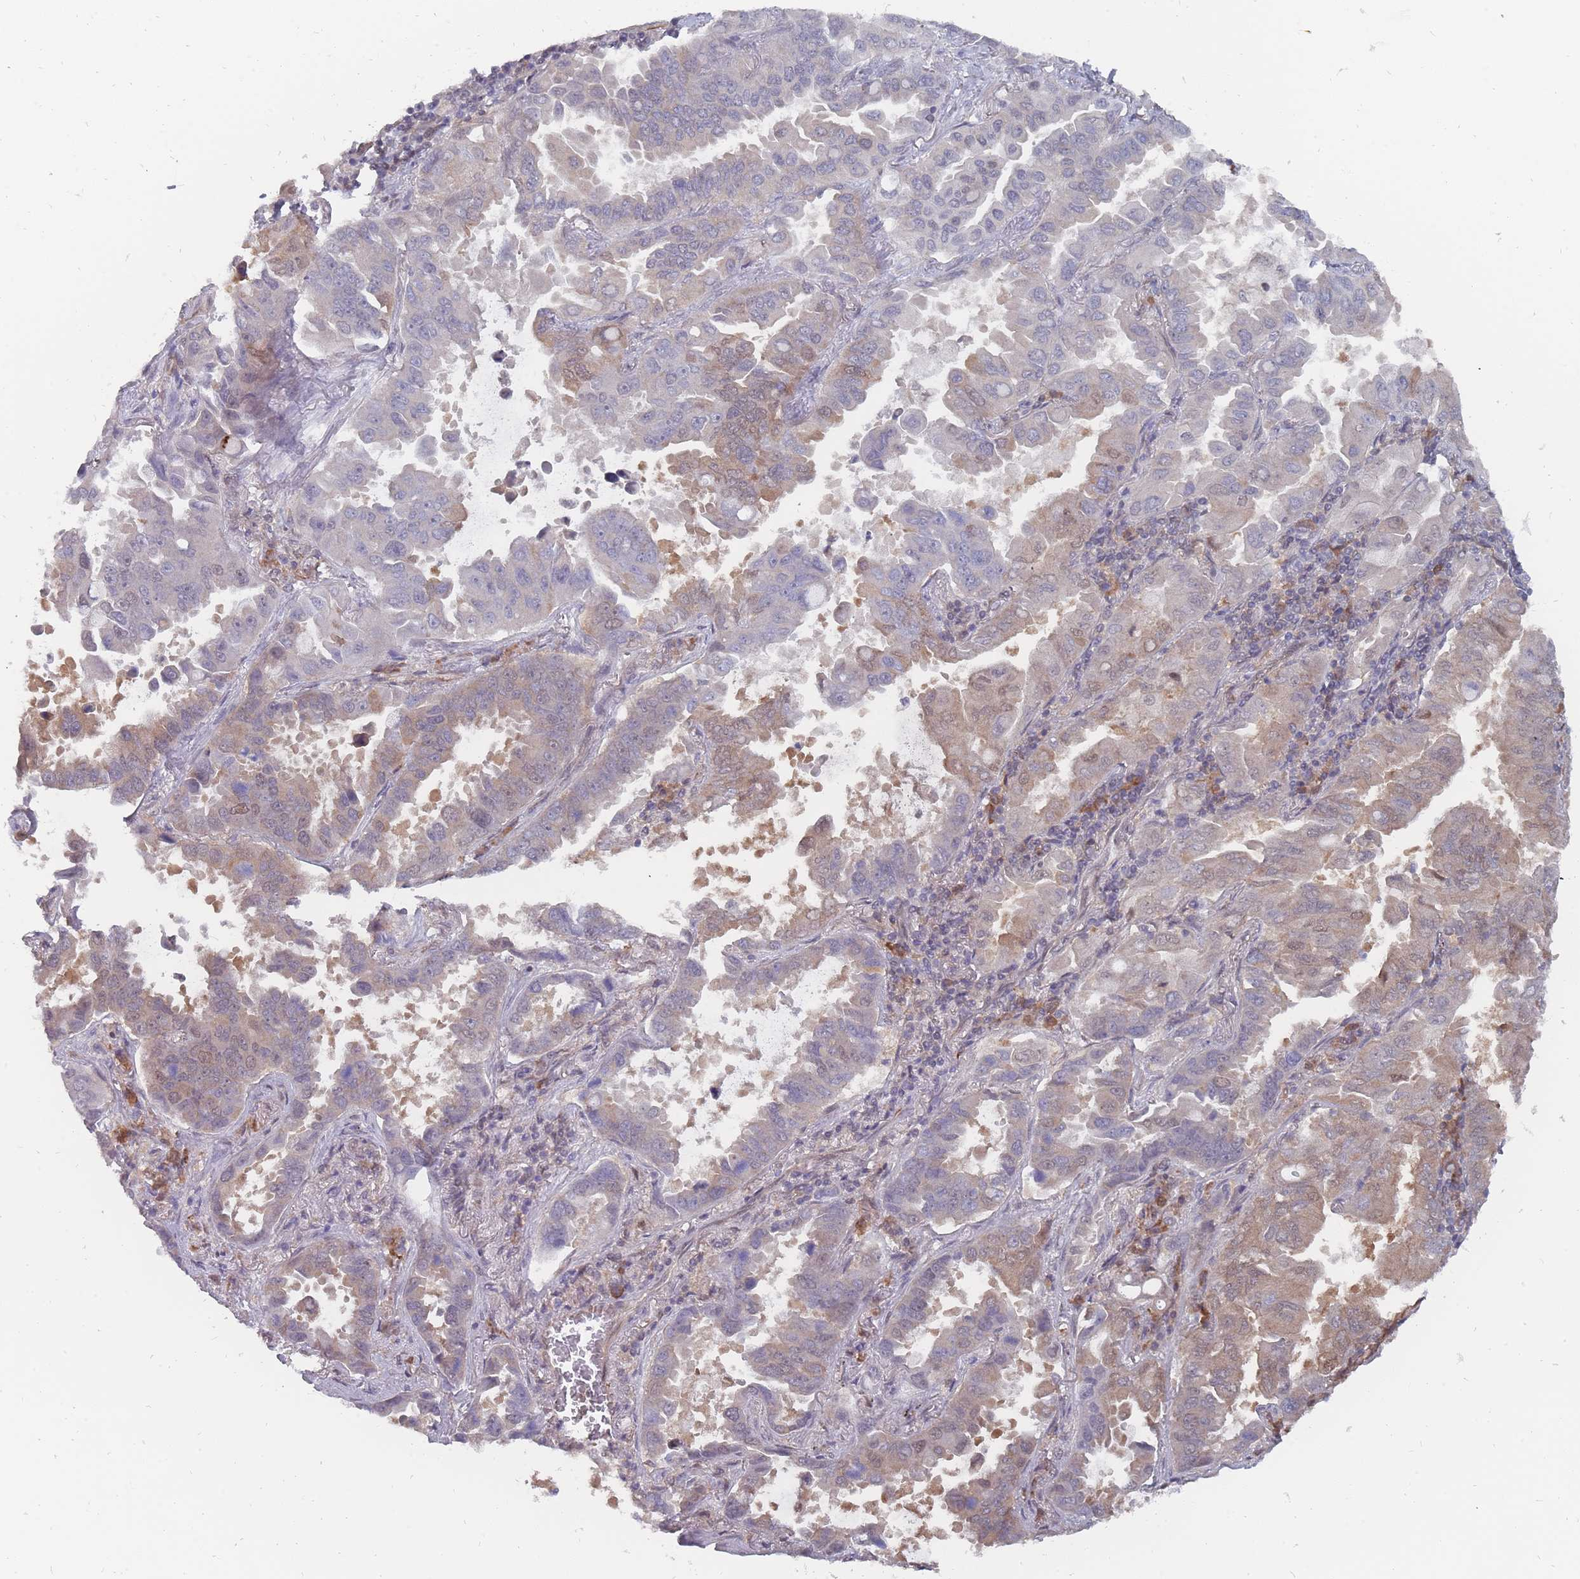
{"staining": {"intensity": "weak", "quantity": "<25%", "location": "cytoplasmic/membranous,nuclear"}, "tissue": "lung cancer", "cell_type": "Tumor cells", "image_type": "cancer", "snomed": [{"axis": "morphology", "description": "Adenocarcinoma, NOS"}, {"axis": "topography", "description": "Lung"}], "caption": "Immunohistochemical staining of human lung adenocarcinoma reveals no significant staining in tumor cells.", "gene": "NKD1", "patient": {"sex": "male", "age": 64}}